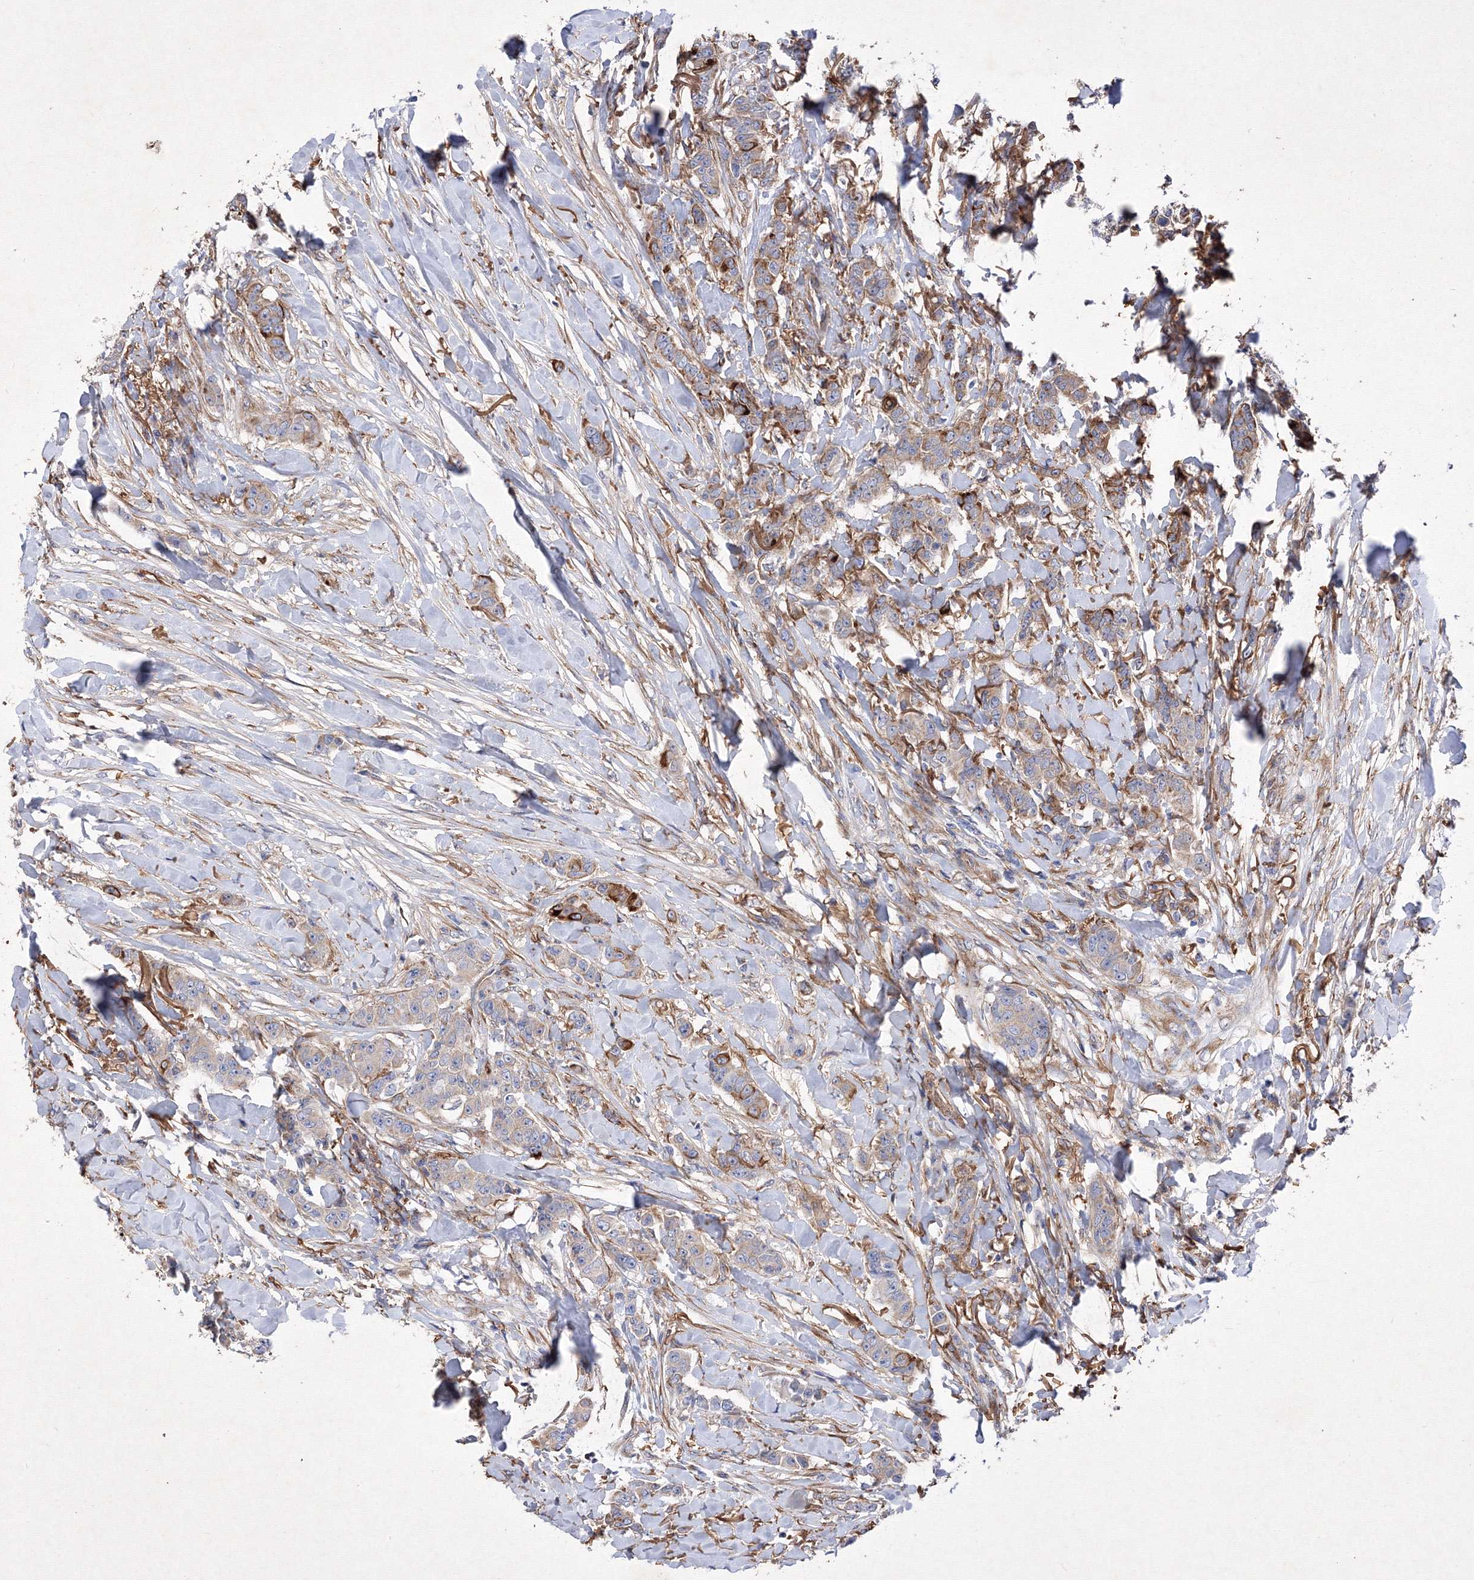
{"staining": {"intensity": "weak", "quantity": "<25%", "location": "cytoplasmic/membranous"}, "tissue": "breast cancer", "cell_type": "Tumor cells", "image_type": "cancer", "snomed": [{"axis": "morphology", "description": "Duct carcinoma"}, {"axis": "topography", "description": "Breast"}], "caption": "Histopathology image shows no protein positivity in tumor cells of breast invasive ductal carcinoma tissue. (DAB immunohistochemistry (IHC) with hematoxylin counter stain).", "gene": "SNX18", "patient": {"sex": "female", "age": 40}}